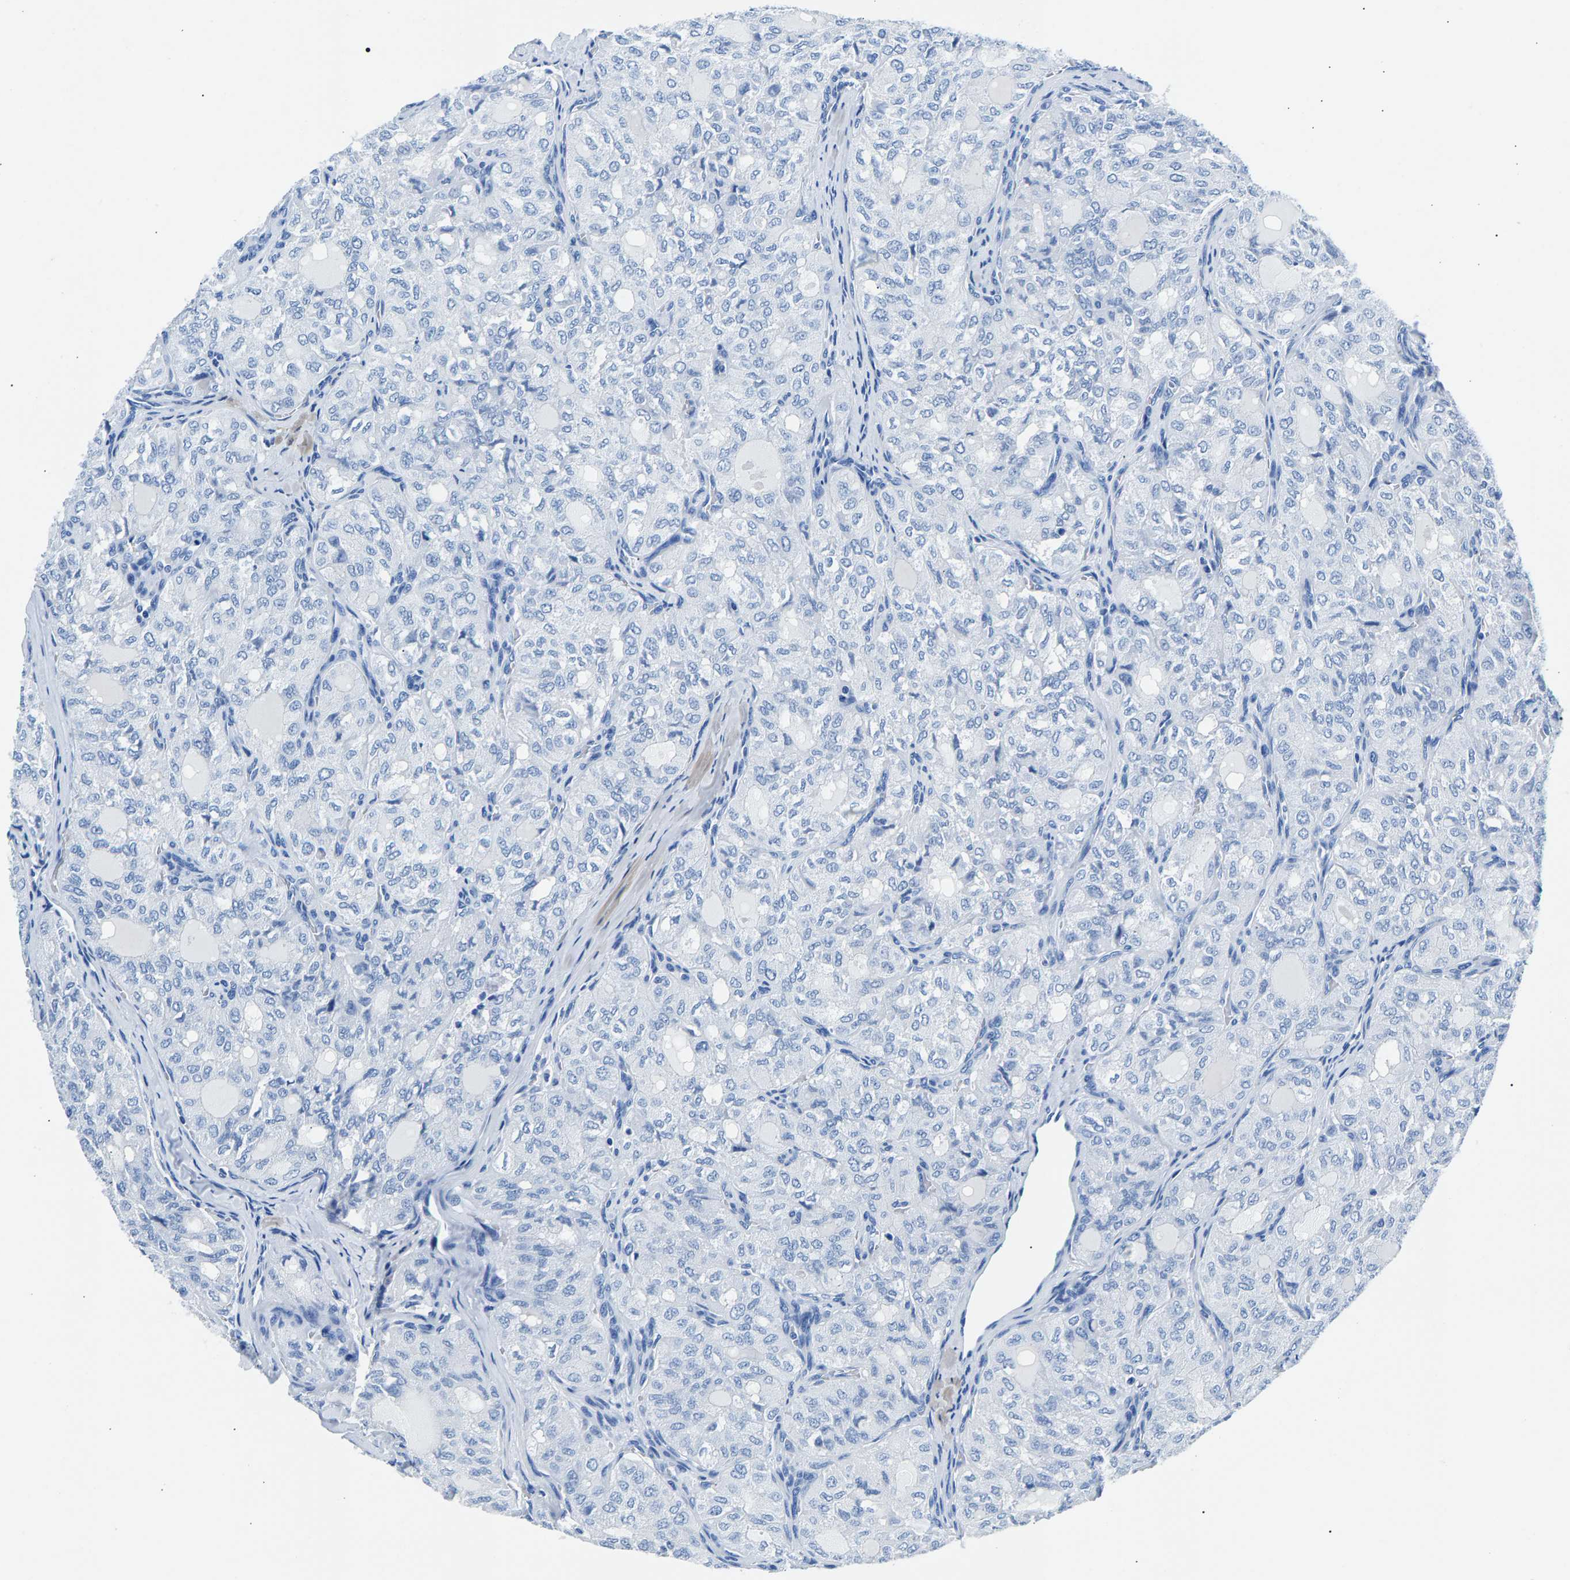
{"staining": {"intensity": "negative", "quantity": "none", "location": "none"}, "tissue": "thyroid cancer", "cell_type": "Tumor cells", "image_type": "cancer", "snomed": [{"axis": "morphology", "description": "Follicular adenoma carcinoma, NOS"}, {"axis": "topography", "description": "Thyroid gland"}], "caption": "Immunohistochemical staining of thyroid cancer shows no significant expression in tumor cells.", "gene": "CPS1", "patient": {"sex": "male", "age": 75}}